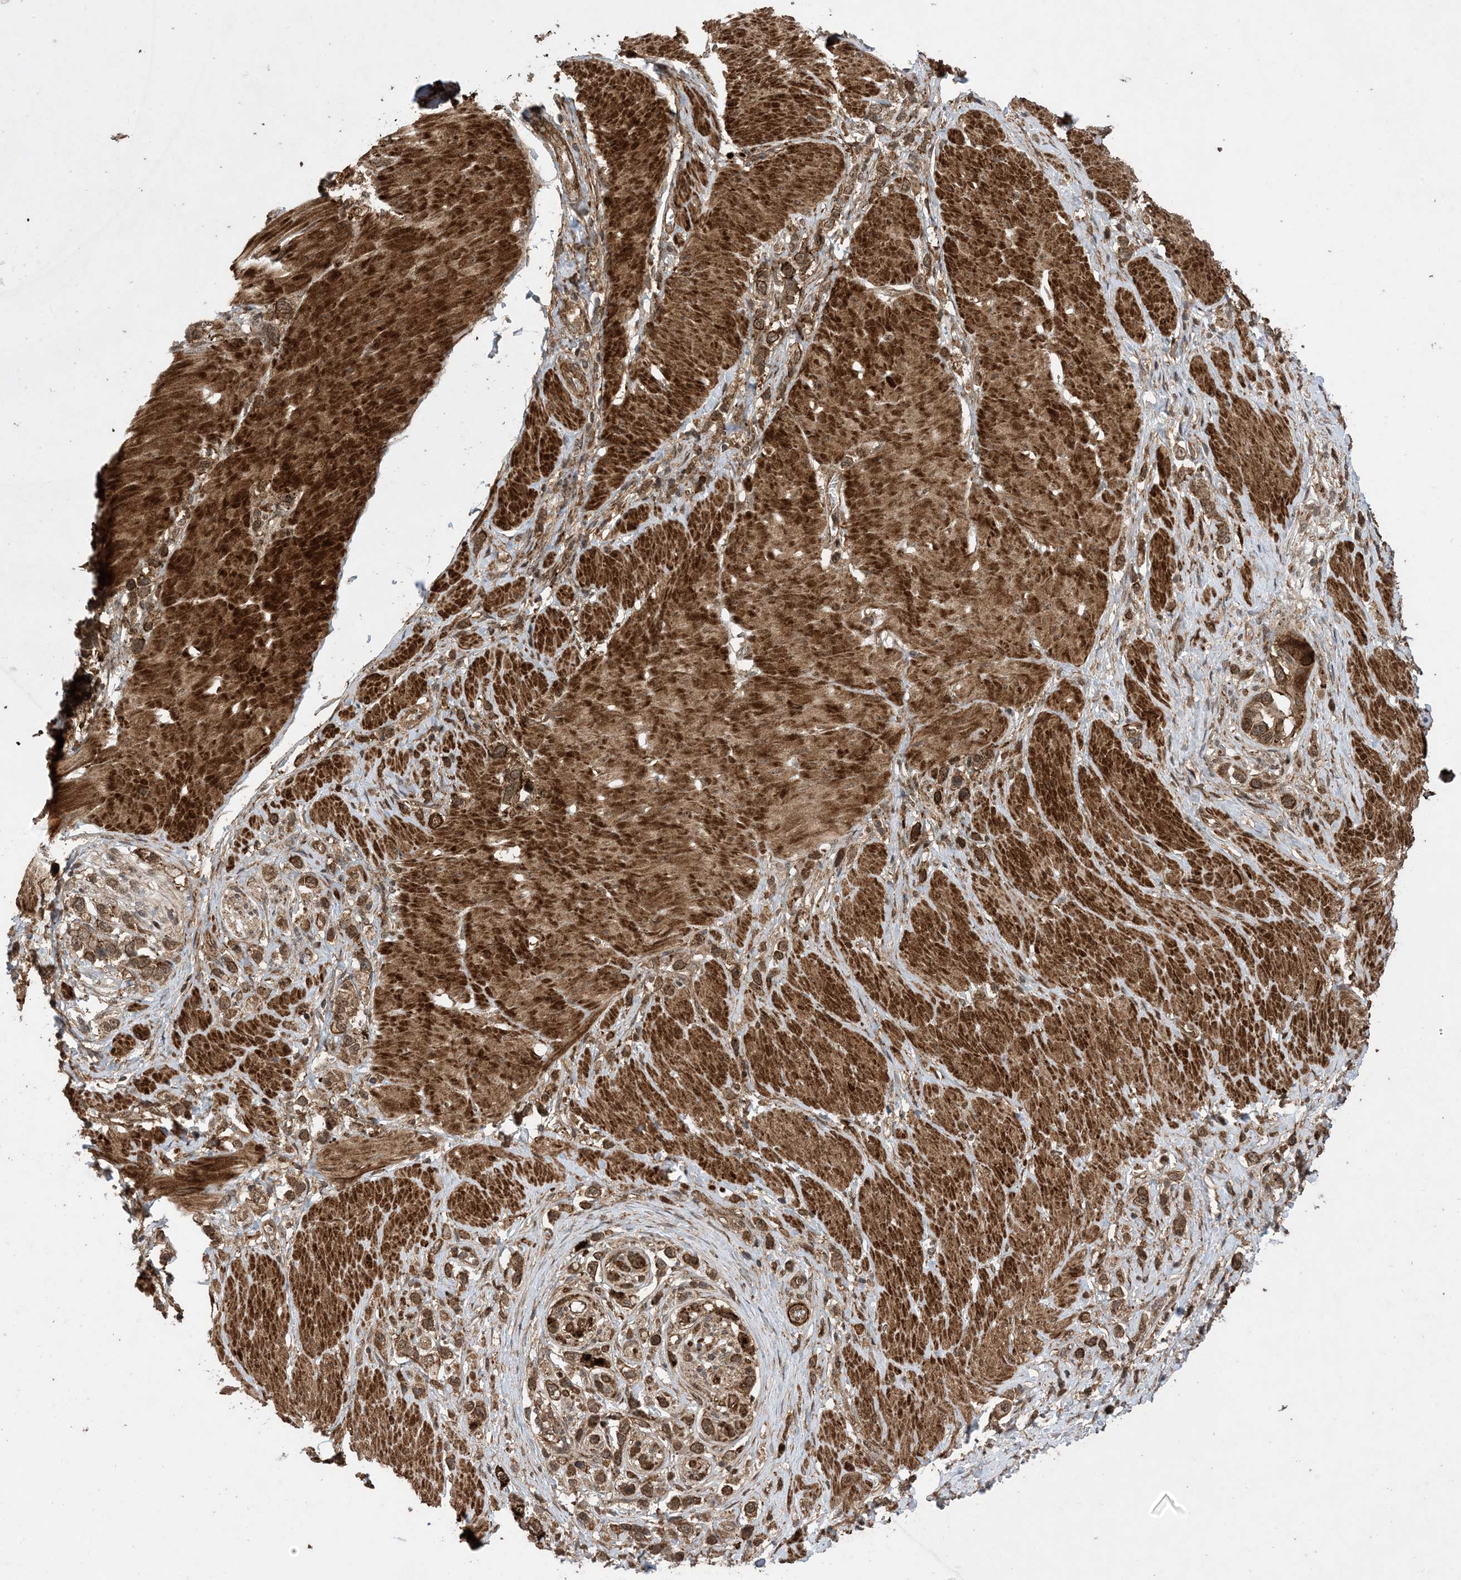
{"staining": {"intensity": "moderate", "quantity": ">75%", "location": "cytoplasmic/membranous,nuclear"}, "tissue": "stomach cancer", "cell_type": "Tumor cells", "image_type": "cancer", "snomed": [{"axis": "morphology", "description": "Normal tissue, NOS"}, {"axis": "morphology", "description": "Adenocarcinoma, NOS"}, {"axis": "topography", "description": "Stomach, upper"}, {"axis": "topography", "description": "Stomach"}], "caption": "Immunohistochemistry micrograph of stomach adenocarcinoma stained for a protein (brown), which demonstrates medium levels of moderate cytoplasmic/membranous and nuclear positivity in approximately >75% of tumor cells.", "gene": "ZNF511", "patient": {"sex": "female", "age": 65}}